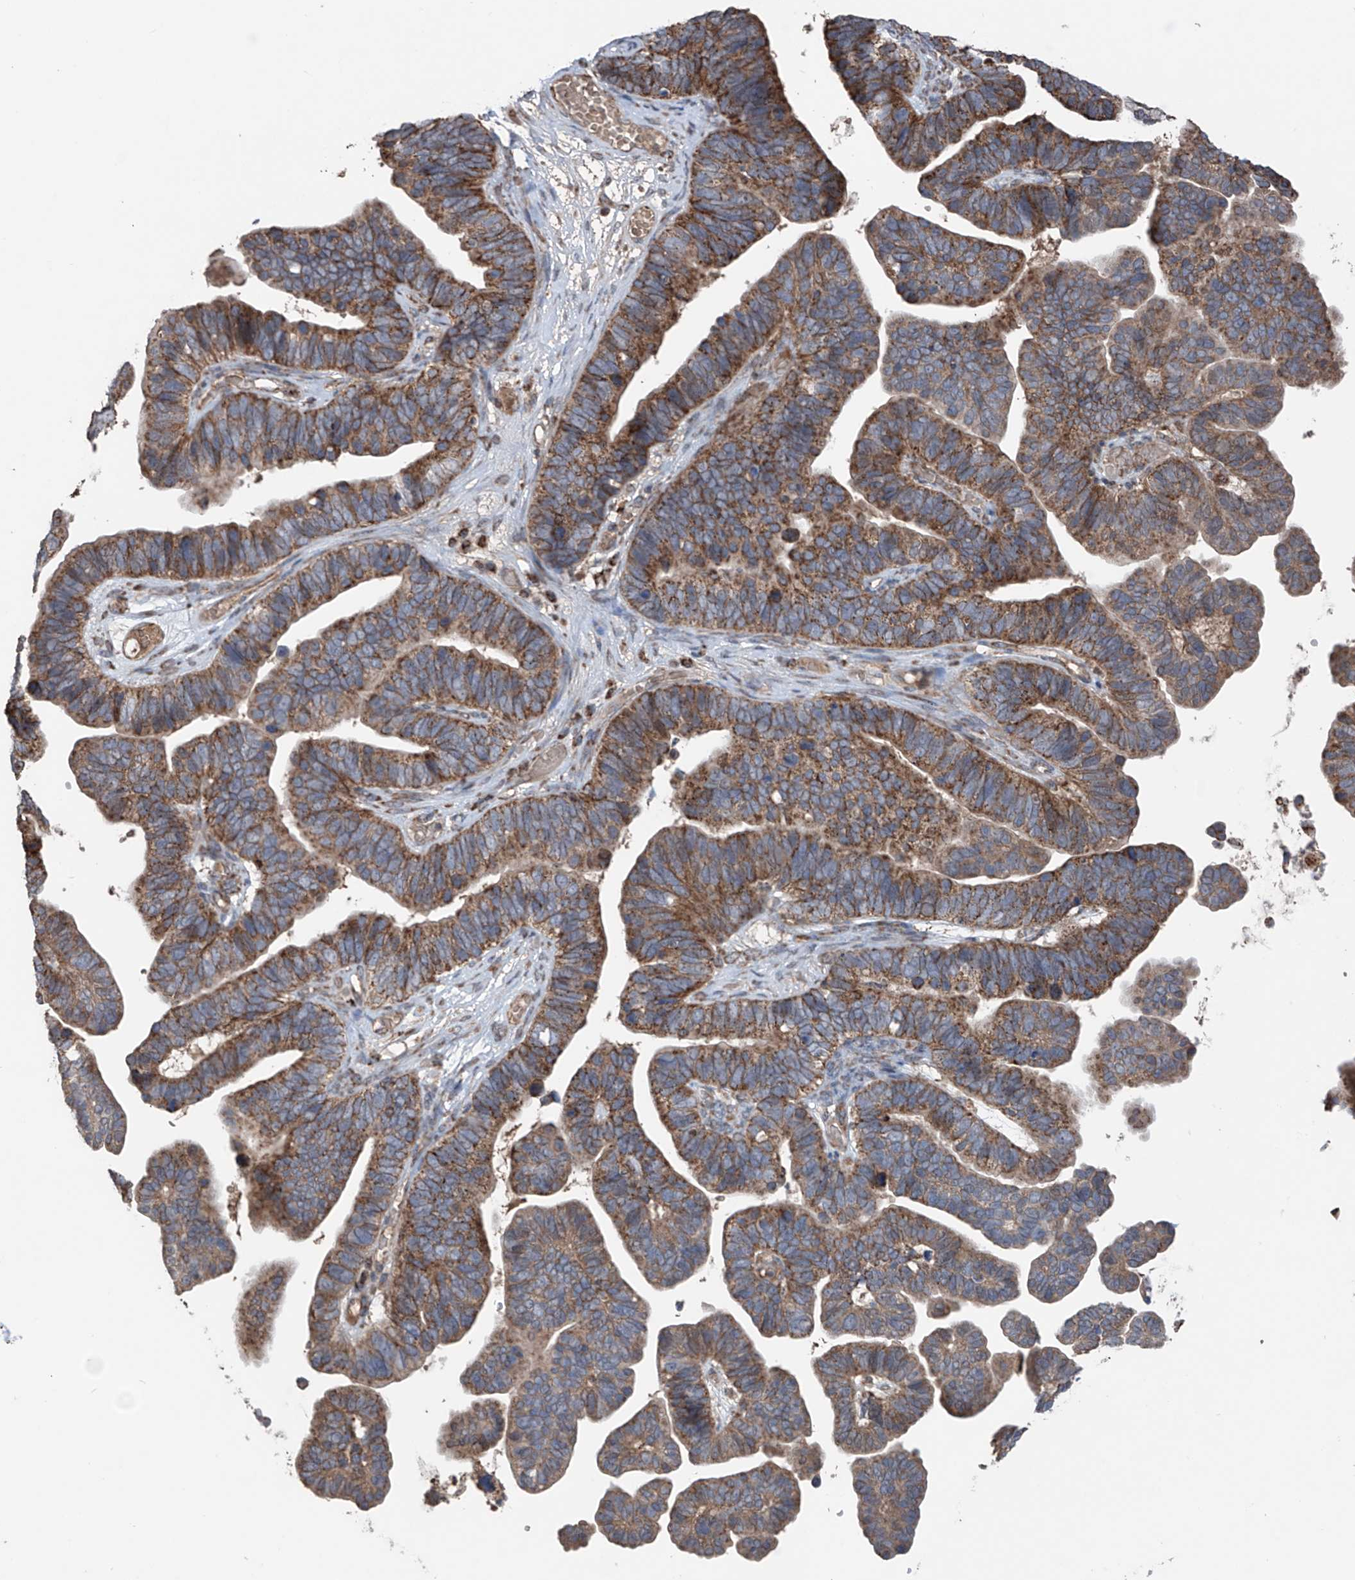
{"staining": {"intensity": "moderate", "quantity": ">75%", "location": "cytoplasmic/membranous"}, "tissue": "ovarian cancer", "cell_type": "Tumor cells", "image_type": "cancer", "snomed": [{"axis": "morphology", "description": "Cystadenocarcinoma, serous, NOS"}, {"axis": "topography", "description": "Ovary"}], "caption": "This image exhibits IHC staining of ovarian cancer, with medium moderate cytoplasmic/membranous expression in approximately >75% of tumor cells.", "gene": "SAMD3", "patient": {"sex": "female", "age": 56}}